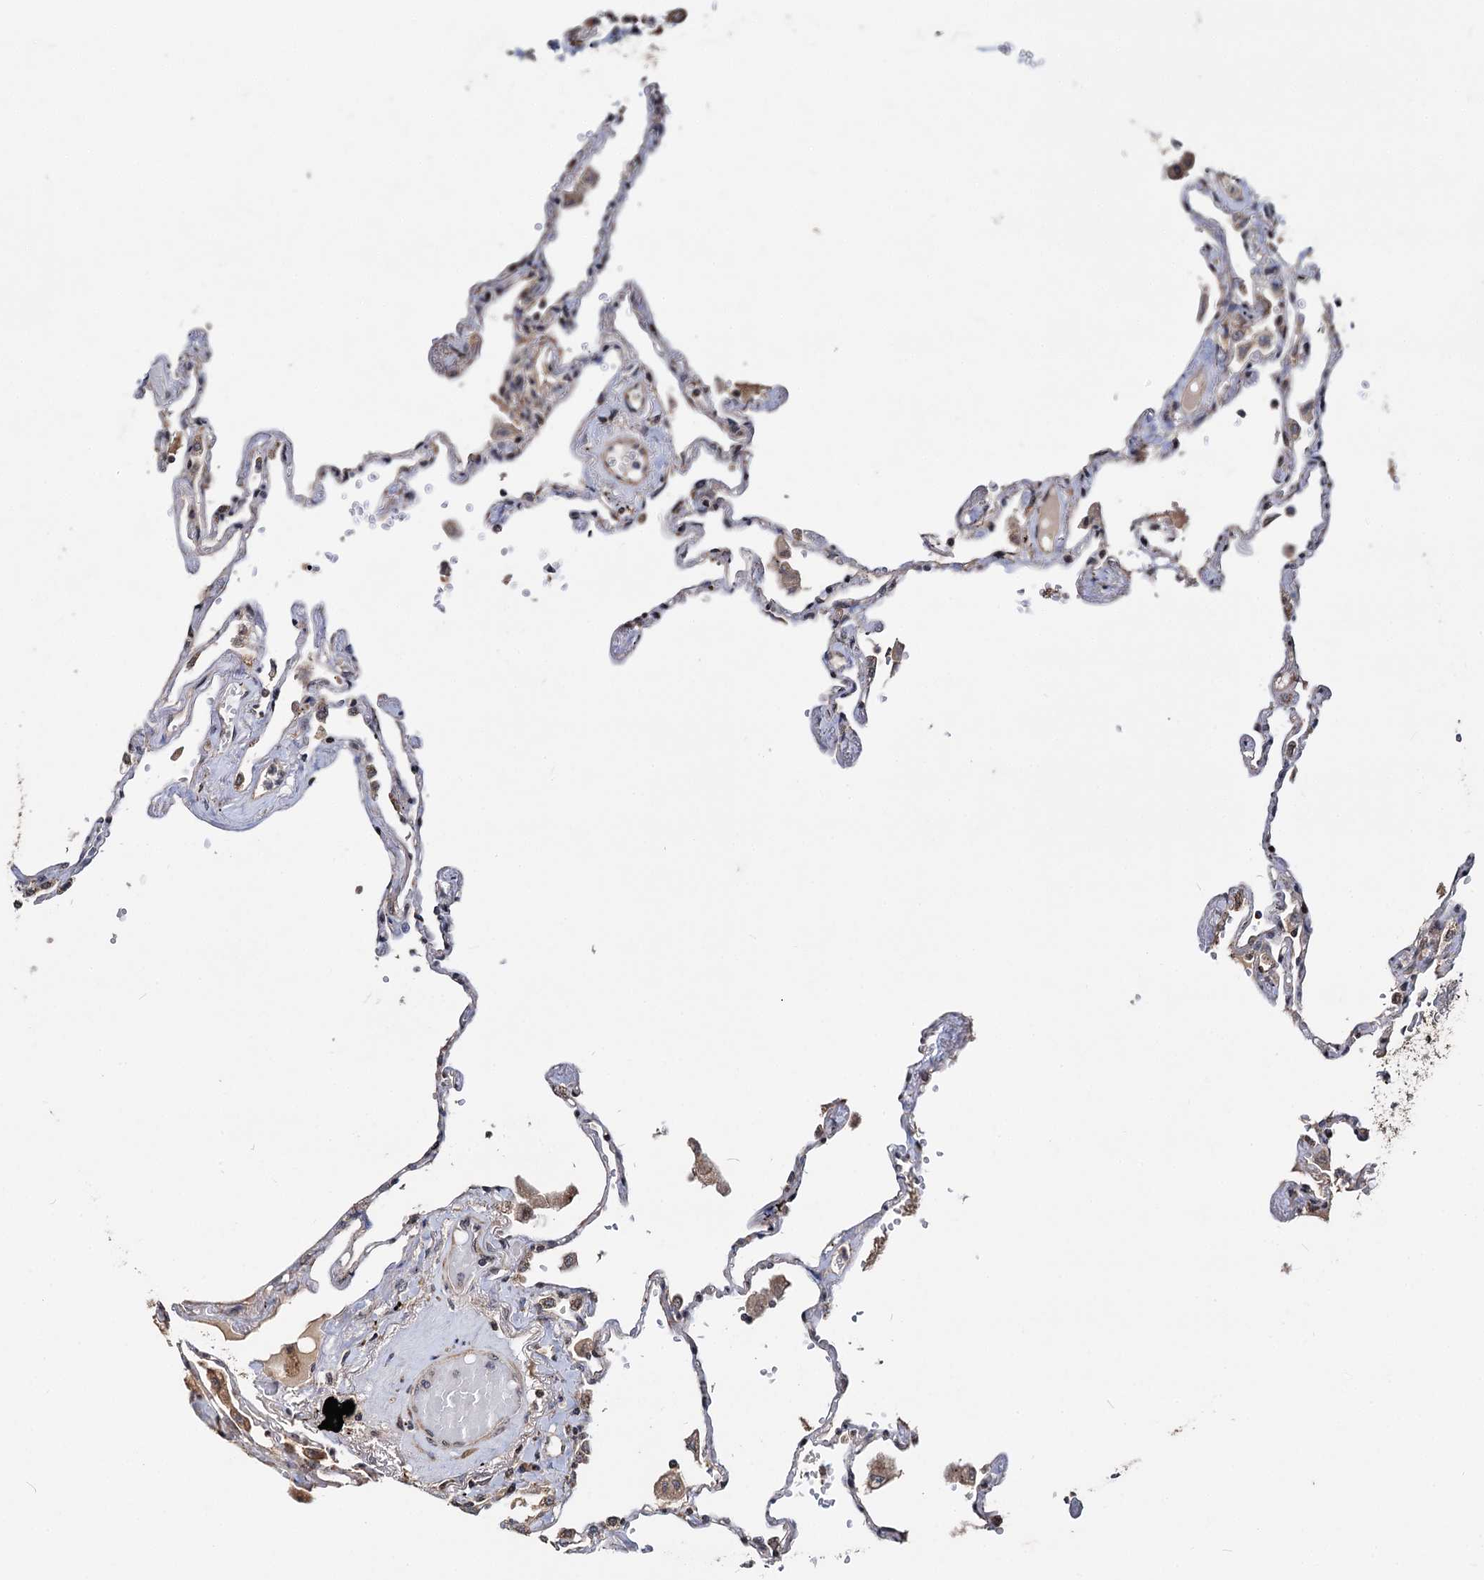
{"staining": {"intensity": "moderate", "quantity": "25%-75%", "location": "cytoplasmic/membranous"}, "tissue": "lung", "cell_type": "Alveolar cells", "image_type": "normal", "snomed": [{"axis": "morphology", "description": "Normal tissue, NOS"}, {"axis": "topography", "description": "Lung"}], "caption": "Immunohistochemistry staining of unremarkable lung, which demonstrates medium levels of moderate cytoplasmic/membranous expression in approximately 25%-75% of alveolar cells indicating moderate cytoplasmic/membranous protein staining. The staining was performed using DAB (brown) for protein detection and nuclei were counterstained in hematoxylin (blue).", "gene": "CEP76", "patient": {"sex": "female", "age": 67}}